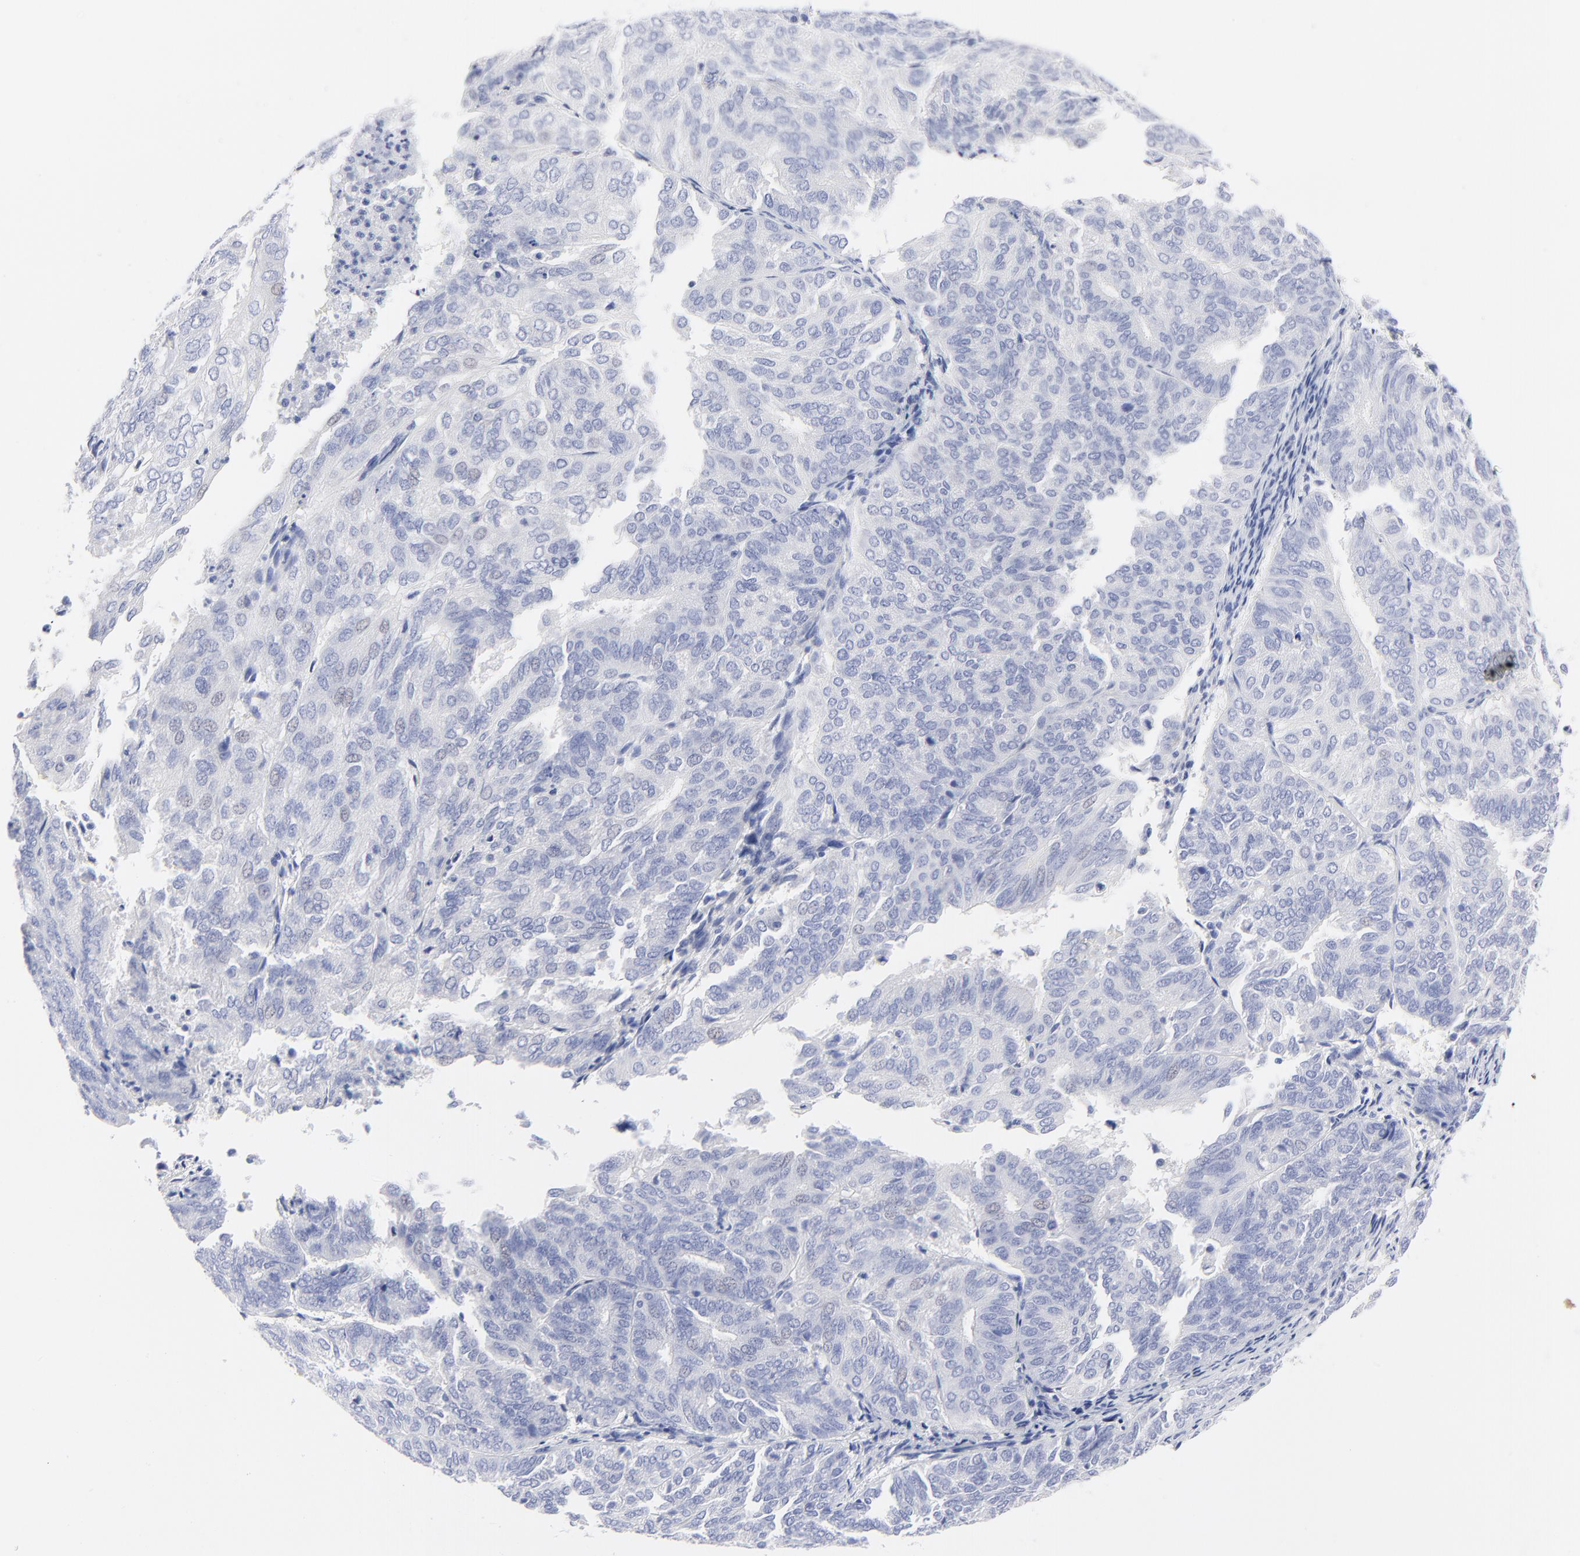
{"staining": {"intensity": "negative", "quantity": "none", "location": "none"}, "tissue": "endometrial cancer", "cell_type": "Tumor cells", "image_type": "cancer", "snomed": [{"axis": "morphology", "description": "Adenocarcinoma, NOS"}, {"axis": "topography", "description": "Endometrium"}], "caption": "High magnification brightfield microscopy of endometrial adenocarcinoma stained with DAB (brown) and counterstained with hematoxylin (blue): tumor cells show no significant positivity.", "gene": "PSD3", "patient": {"sex": "female", "age": 59}}